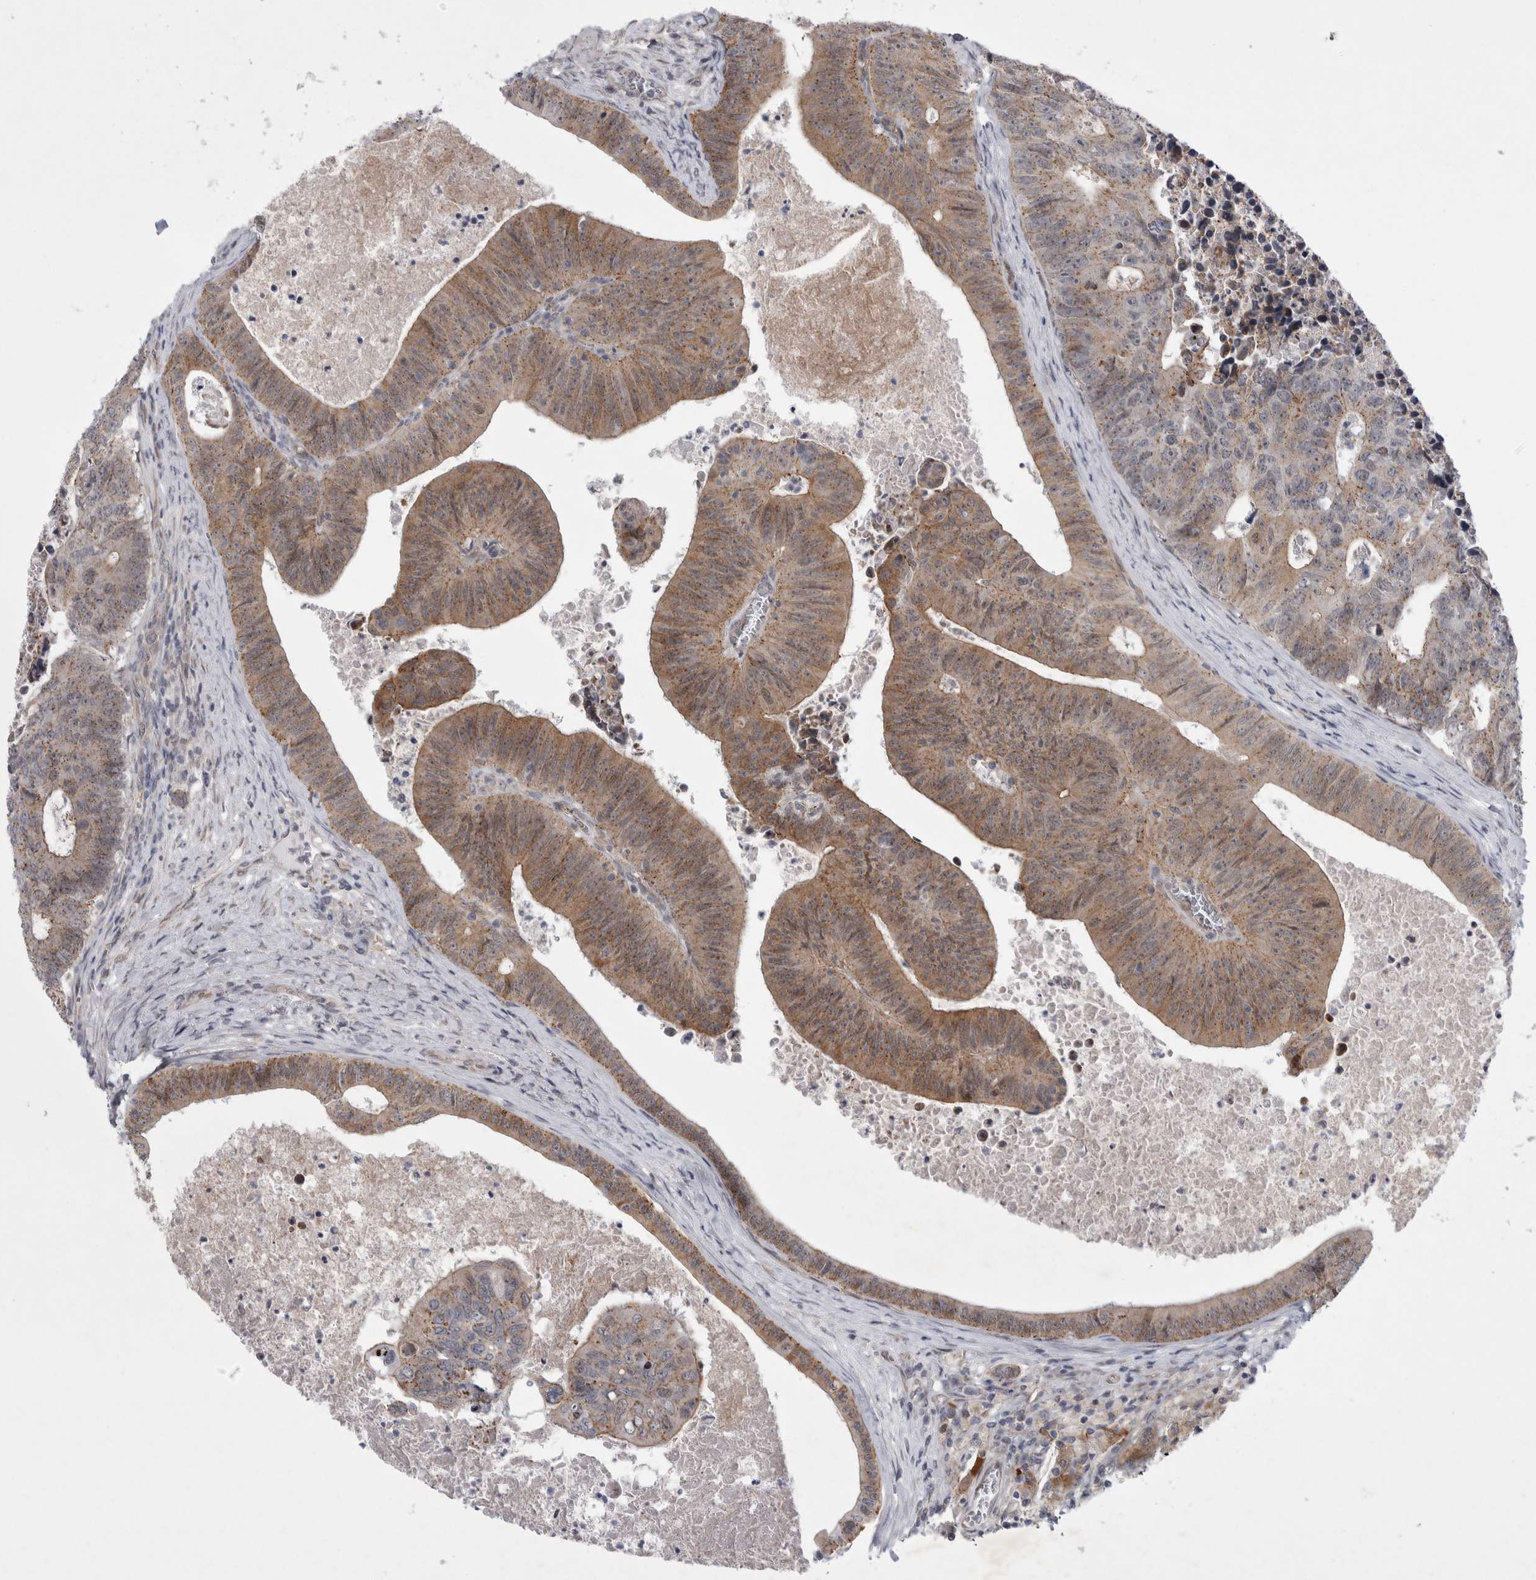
{"staining": {"intensity": "moderate", "quantity": ">75%", "location": "cytoplasmic/membranous"}, "tissue": "colorectal cancer", "cell_type": "Tumor cells", "image_type": "cancer", "snomed": [{"axis": "morphology", "description": "Adenocarcinoma, NOS"}, {"axis": "topography", "description": "Colon"}], "caption": "Moderate cytoplasmic/membranous expression is appreciated in about >75% of tumor cells in colorectal cancer.", "gene": "PARP11", "patient": {"sex": "male", "age": 87}}